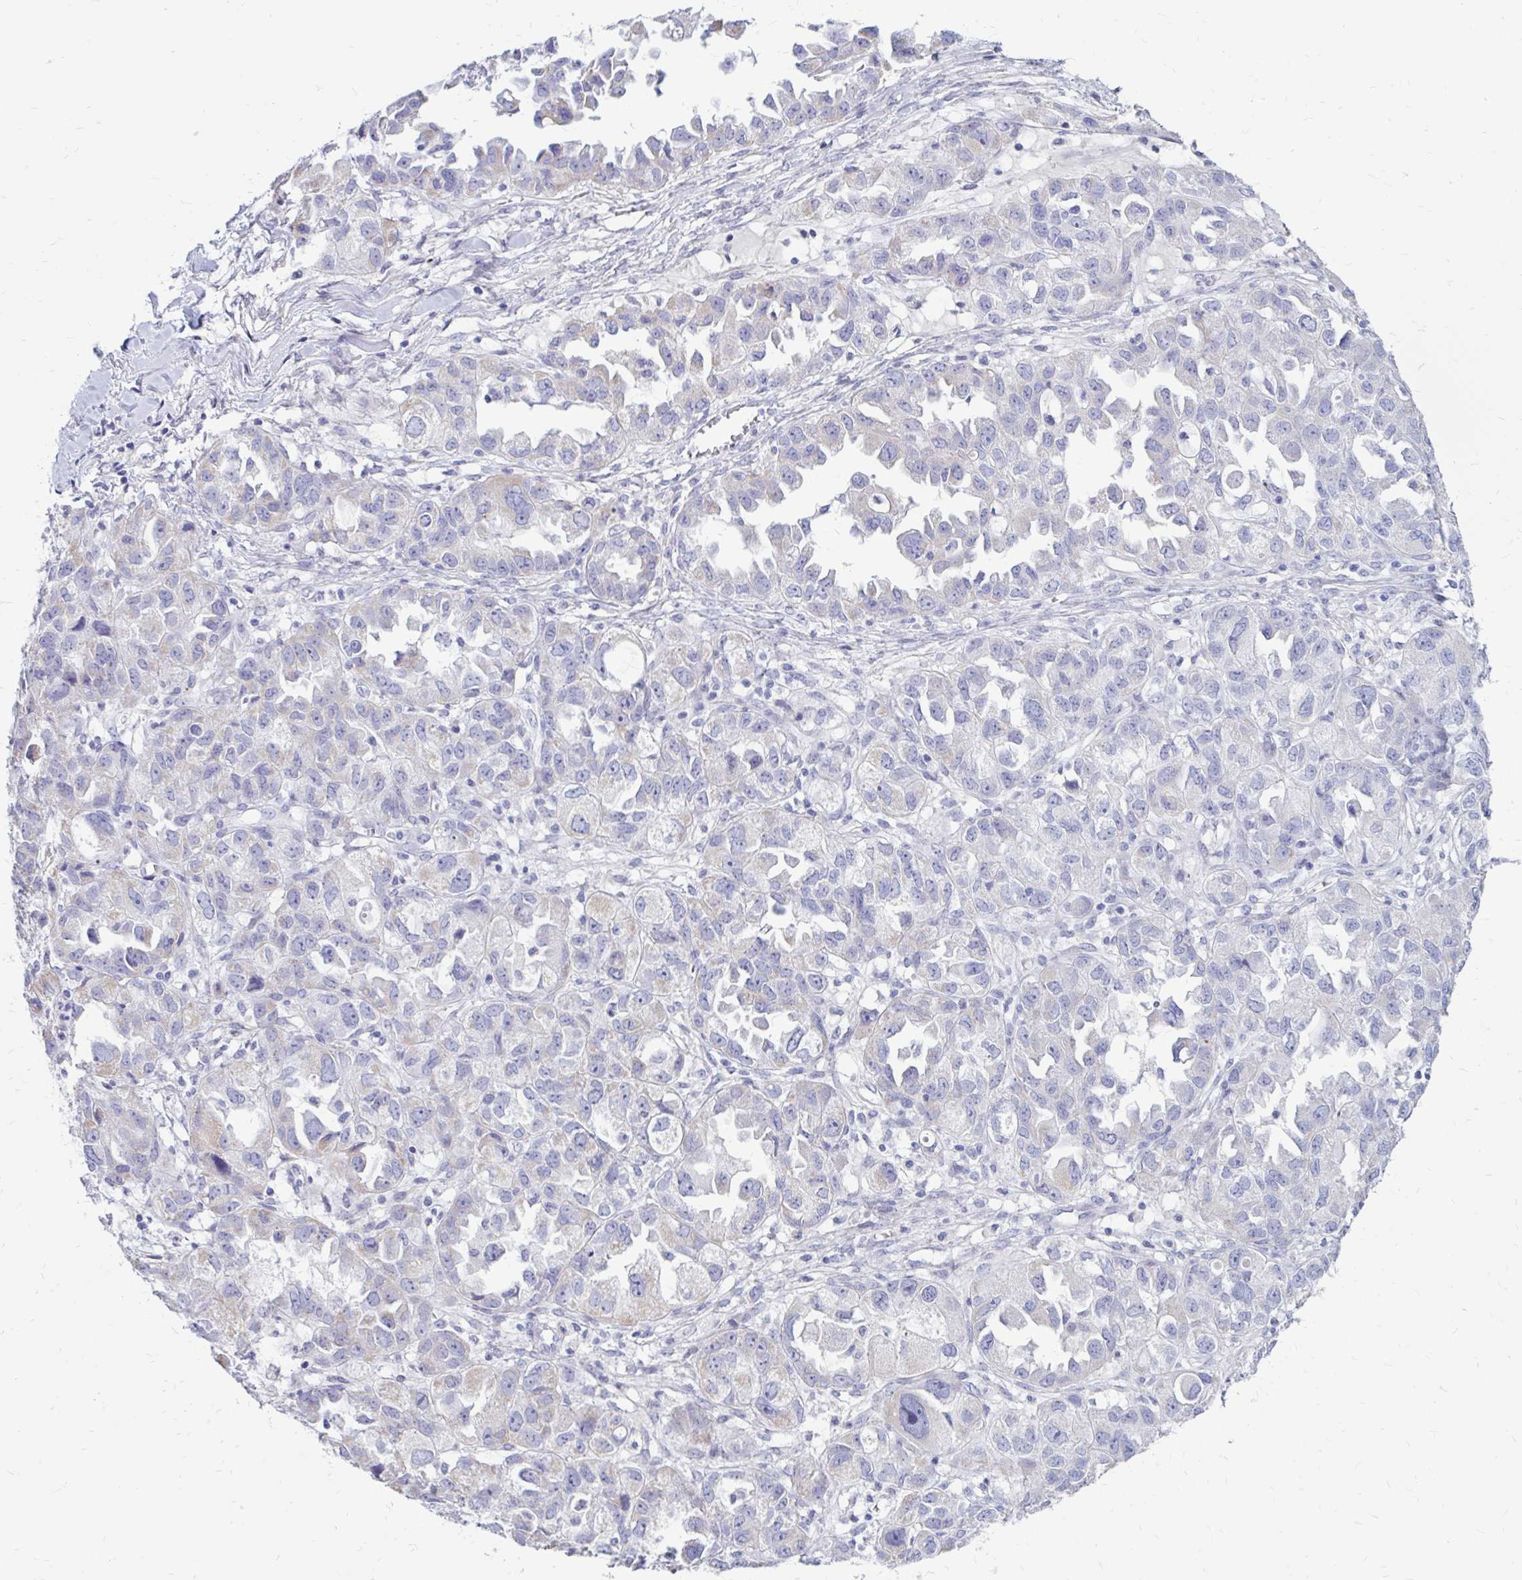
{"staining": {"intensity": "negative", "quantity": "none", "location": "none"}, "tissue": "ovarian cancer", "cell_type": "Tumor cells", "image_type": "cancer", "snomed": [{"axis": "morphology", "description": "Cystadenocarcinoma, serous, NOS"}, {"axis": "topography", "description": "Ovary"}], "caption": "Immunohistochemistry micrograph of human ovarian cancer (serous cystadenocarcinoma) stained for a protein (brown), which demonstrates no positivity in tumor cells.", "gene": "IGSF5", "patient": {"sex": "female", "age": 84}}